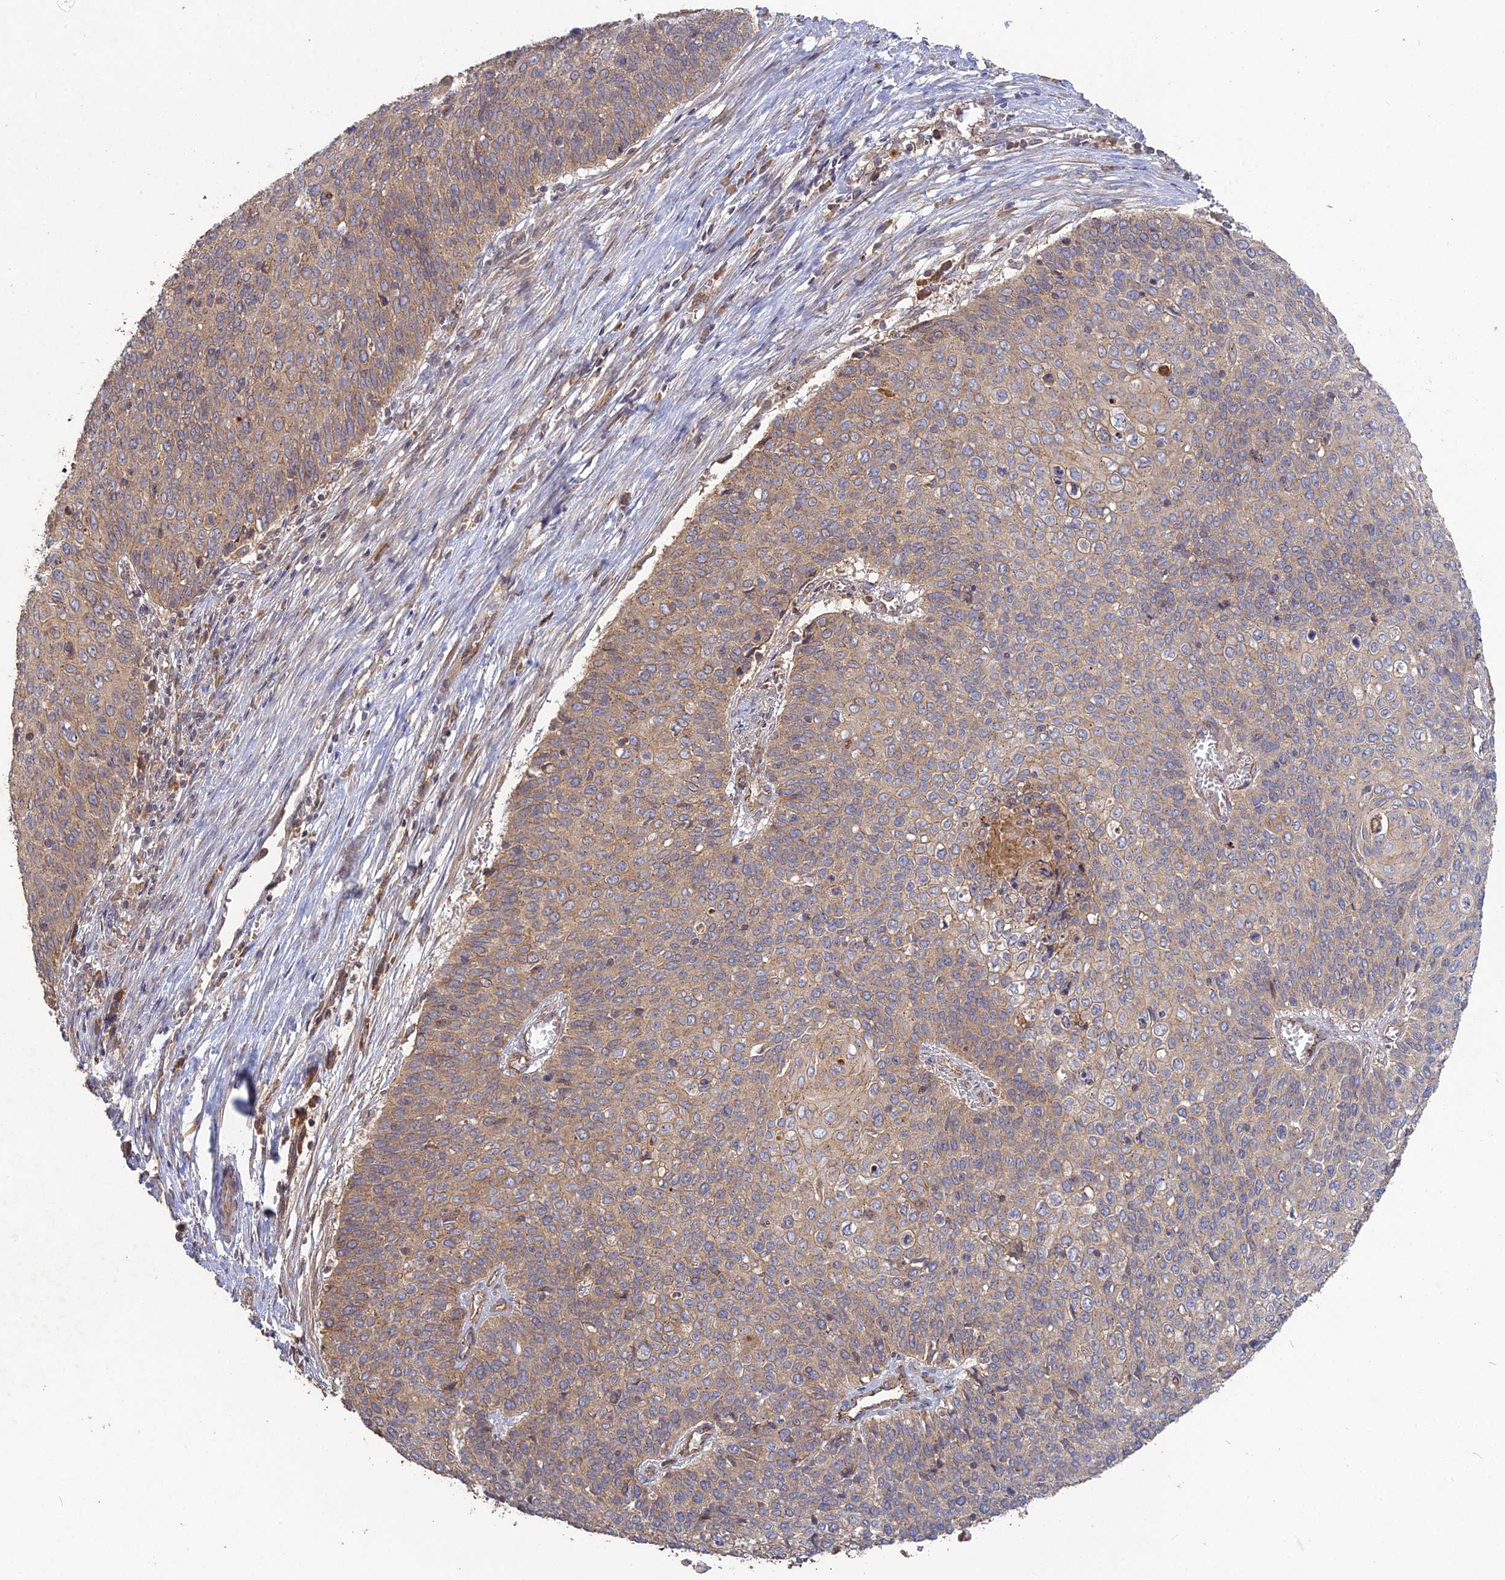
{"staining": {"intensity": "moderate", "quantity": "25%-75%", "location": "cytoplasmic/membranous"}, "tissue": "cervical cancer", "cell_type": "Tumor cells", "image_type": "cancer", "snomed": [{"axis": "morphology", "description": "Squamous cell carcinoma, NOS"}, {"axis": "topography", "description": "Cervix"}], "caption": "The photomicrograph reveals staining of squamous cell carcinoma (cervical), revealing moderate cytoplasmic/membranous protein positivity (brown color) within tumor cells. (IHC, brightfield microscopy, high magnification).", "gene": "ARHGAP40", "patient": {"sex": "female", "age": 39}}